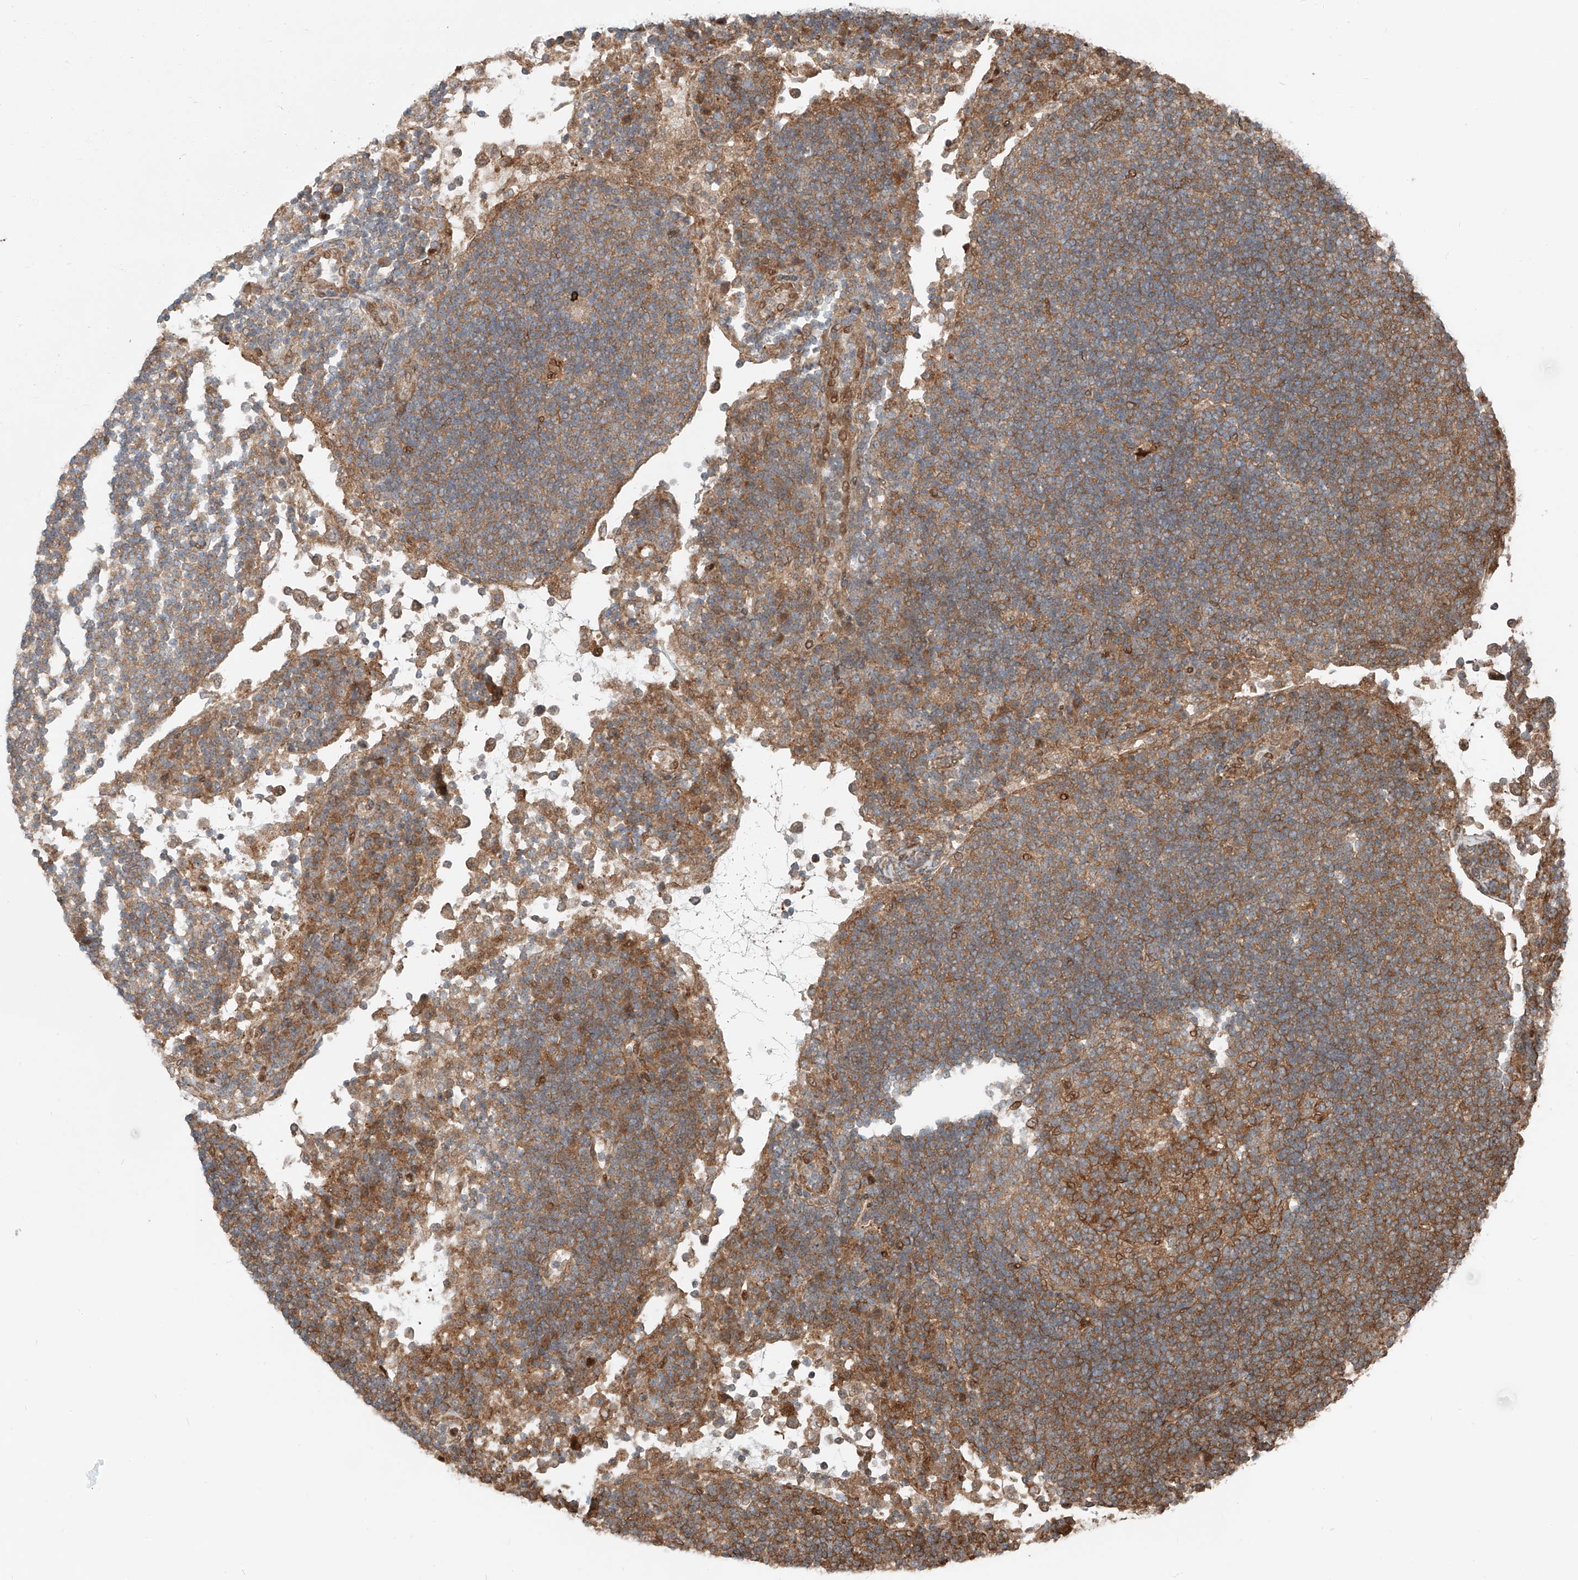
{"staining": {"intensity": "moderate", "quantity": ">75%", "location": "cytoplasmic/membranous"}, "tissue": "lymph node", "cell_type": "Germinal center cells", "image_type": "normal", "snomed": [{"axis": "morphology", "description": "Normal tissue, NOS"}, {"axis": "topography", "description": "Lymph node"}], "caption": "Benign lymph node was stained to show a protein in brown. There is medium levels of moderate cytoplasmic/membranous staining in approximately >75% of germinal center cells.", "gene": "CEP162", "patient": {"sex": "female", "age": 53}}